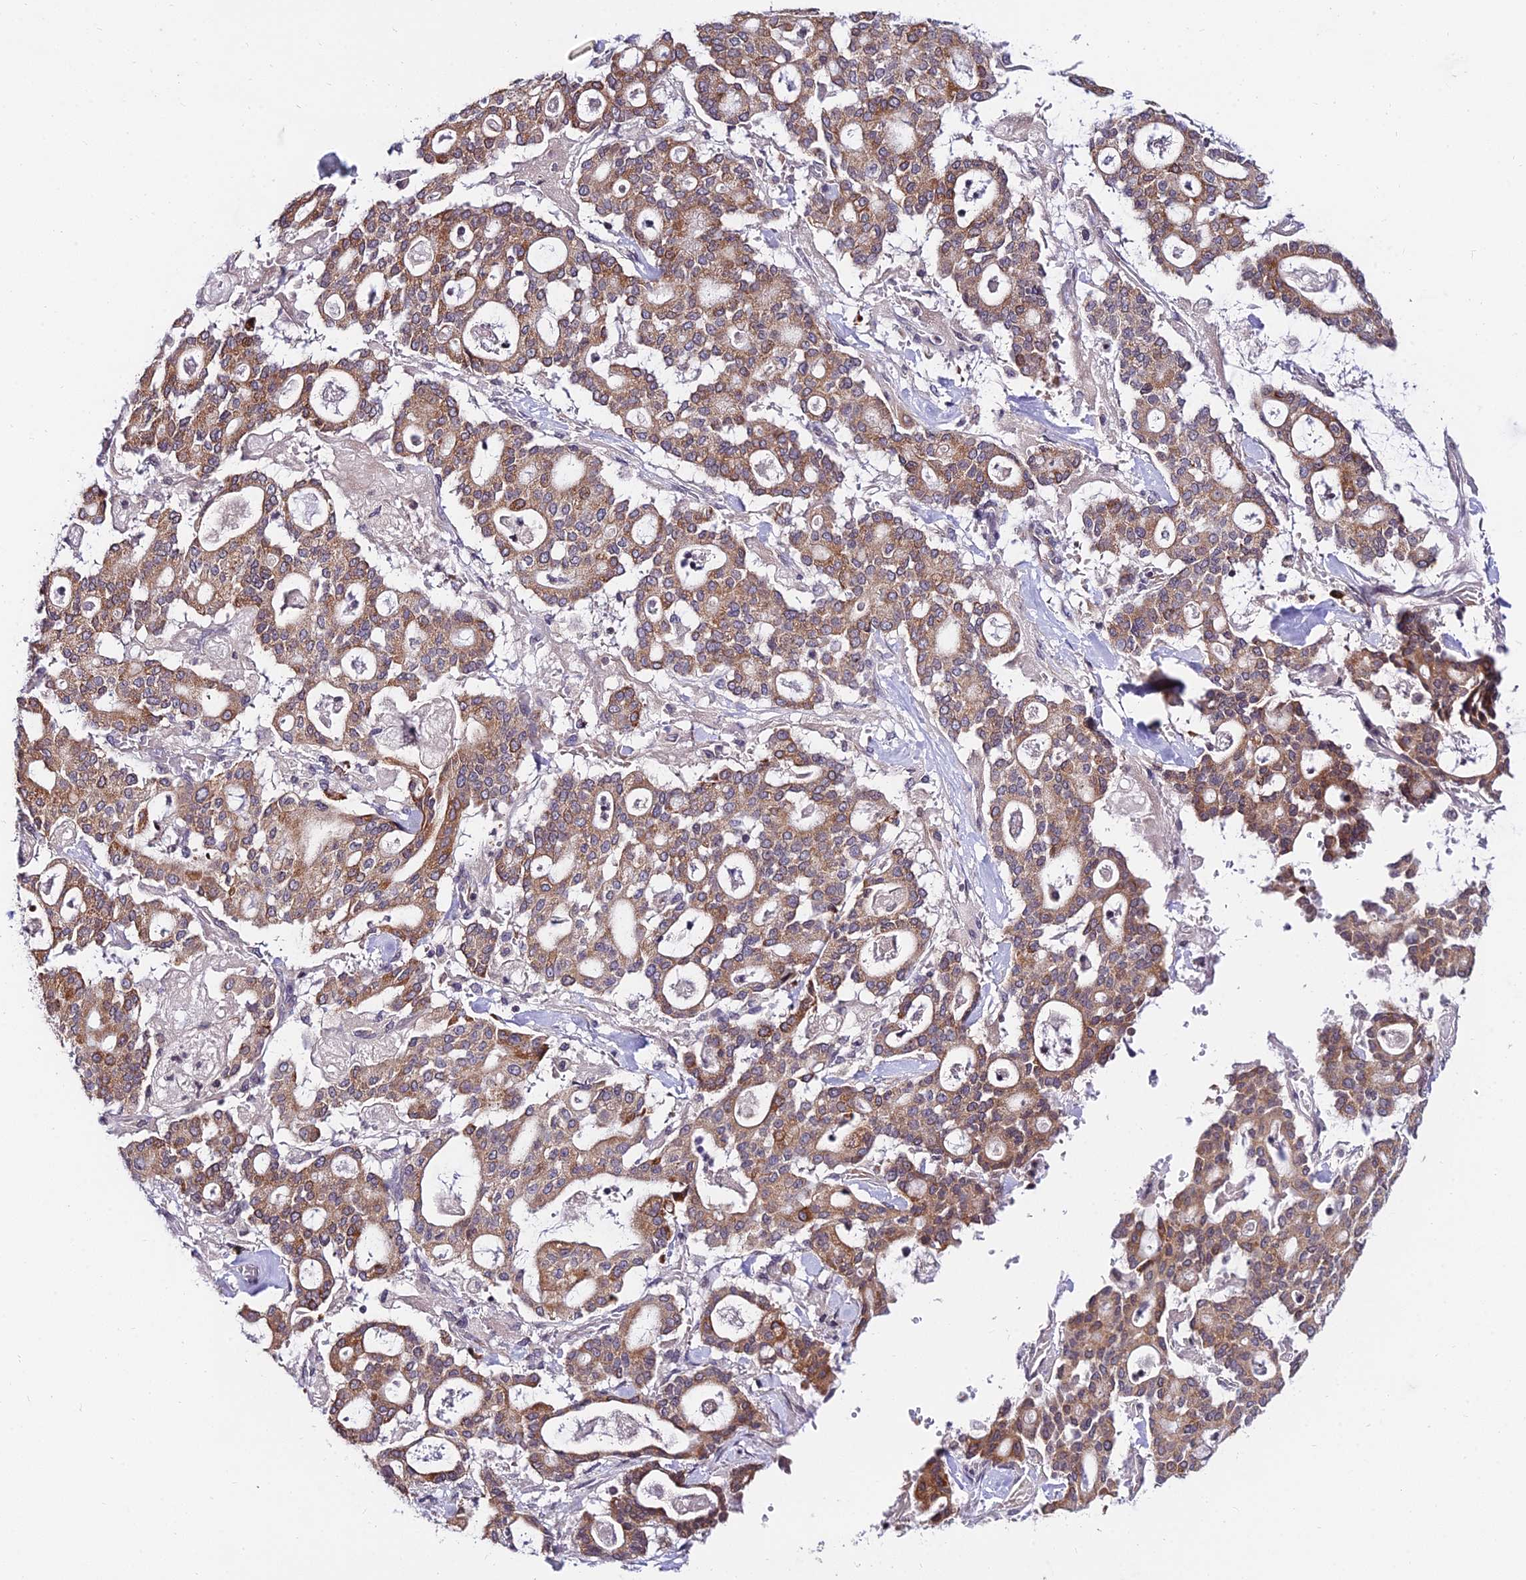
{"staining": {"intensity": "strong", "quantity": ">75%", "location": "cytoplasmic/membranous"}, "tissue": "pancreatic cancer", "cell_type": "Tumor cells", "image_type": "cancer", "snomed": [{"axis": "morphology", "description": "Adenocarcinoma, NOS"}, {"axis": "topography", "description": "Pancreas"}], "caption": "High-power microscopy captured an IHC histopathology image of pancreatic adenocarcinoma, revealing strong cytoplasmic/membranous expression in approximately >75% of tumor cells.", "gene": "CDNF", "patient": {"sex": "male", "age": 63}}